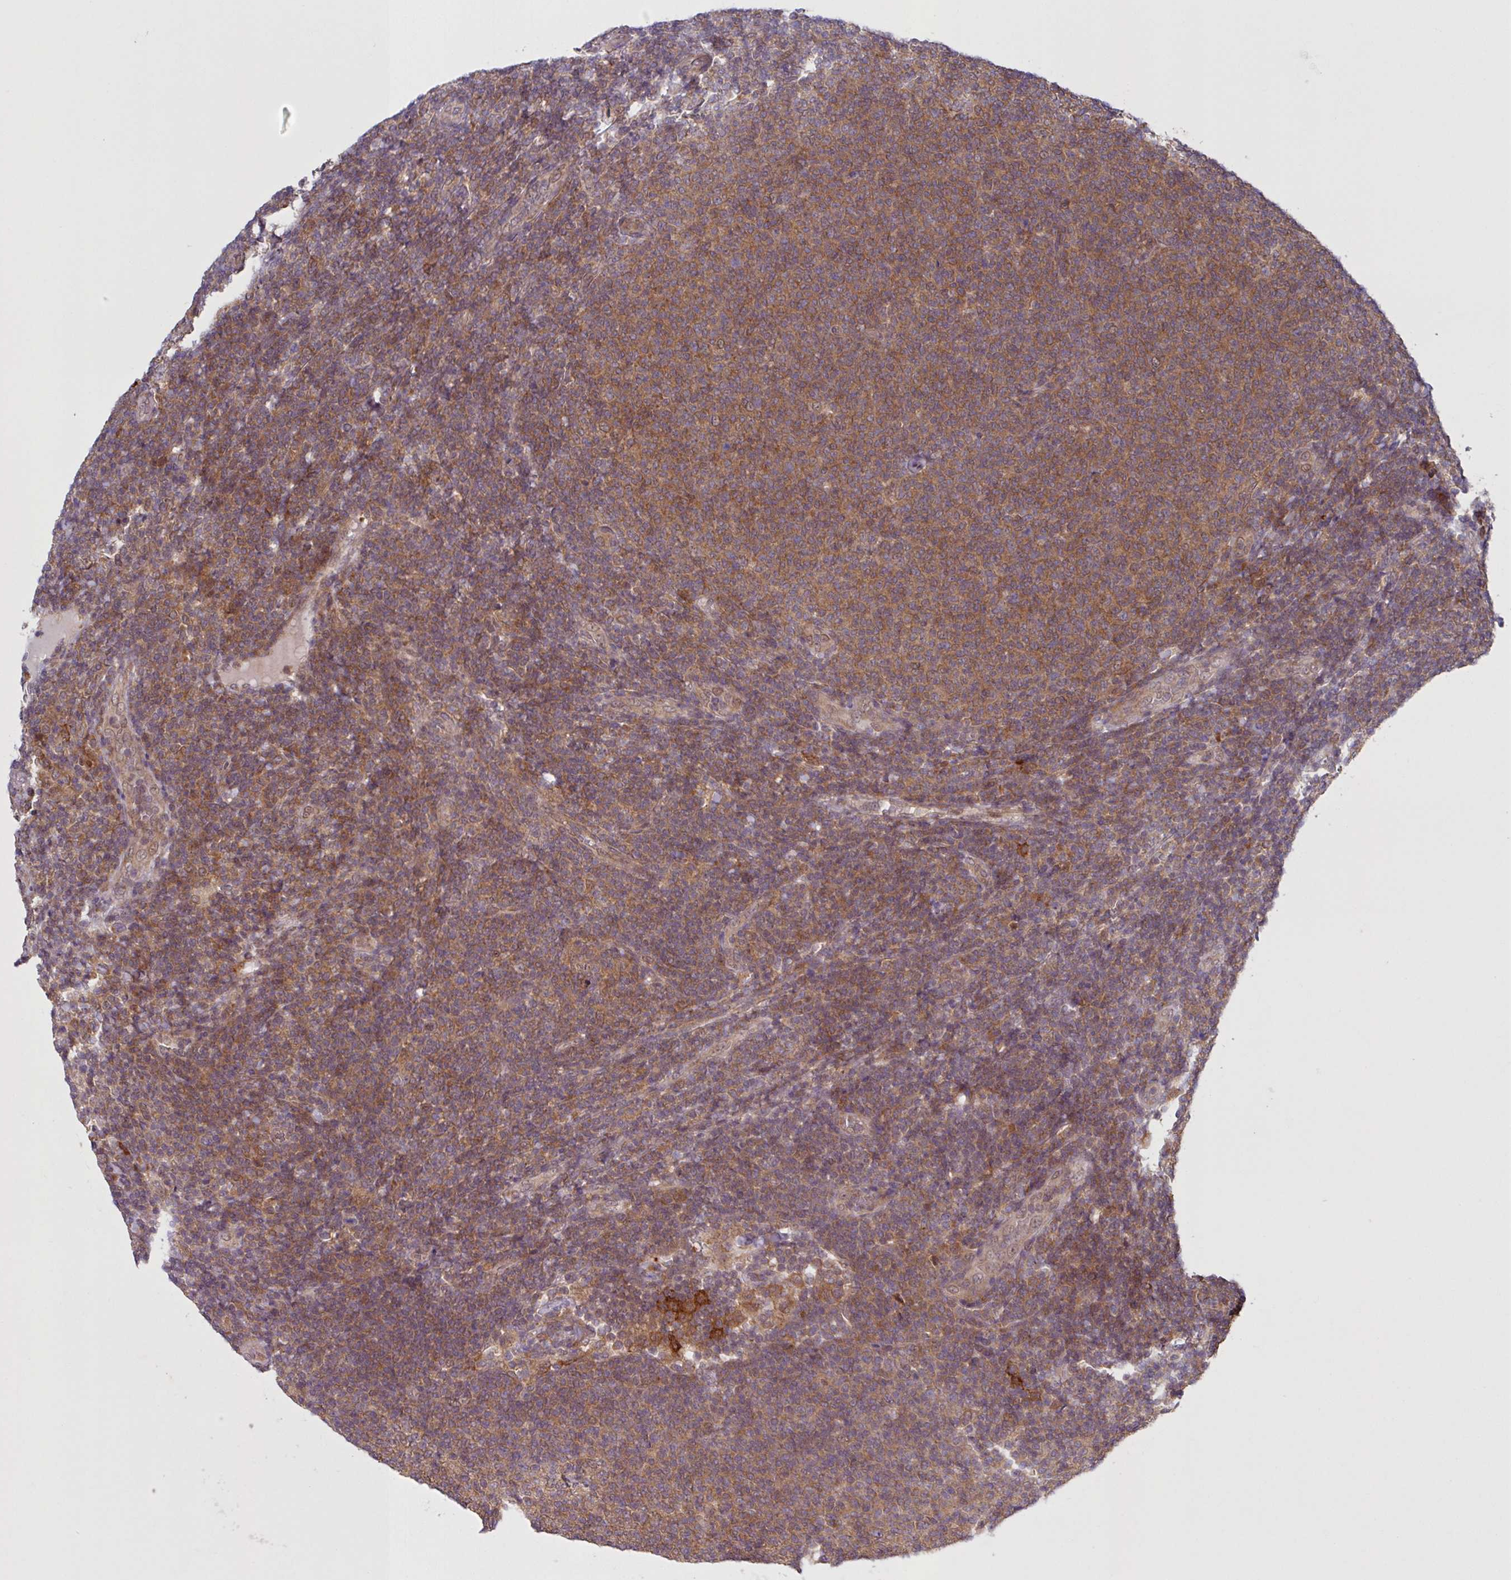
{"staining": {"intensity": "moderate", "quantity": ">75%", "location": "cytoplasmic/membranous"}, "tissue": "lymphoma", "cell_type": "Tumor cells", "image_type": "cancer", "snomed": [{"axis": "morphology", "description": "Malignant lymphoma, non-Hodgkin's type, Low grade"}, {"axis": "topography", "description": "Lymph node"}], "caption": "The micrograph demonstrates a brown stain indicating the presence of a protein in the cytoplasmic/membranous of tumor cells in malignant lymphoma, non-Hodgkin's type (low-grade). The protein is shown in brown color, while the nuclei are stained blue.", "gene": "CAMLG", "patient": {"sex": "male", "age": 66}}